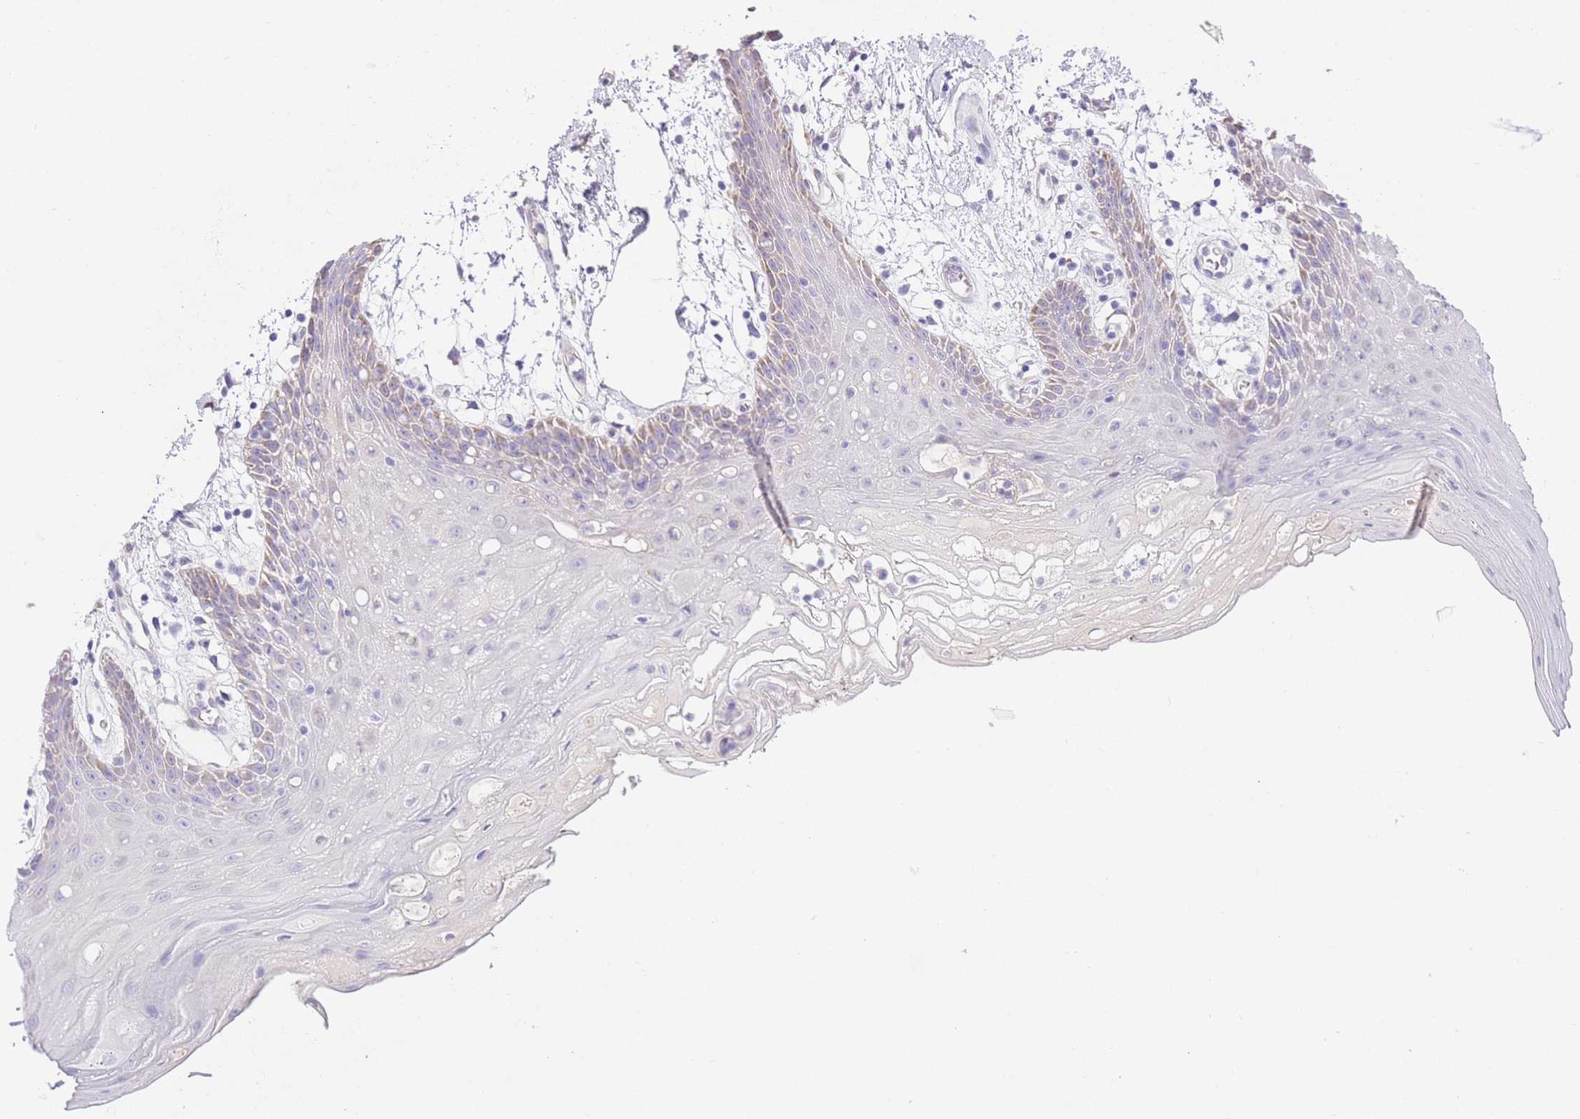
{"staining": {"intensity": "negative", "quantity": "none", "location": "none"}, "tissue": "oral mucosa", "cell_type": "Squamous epithelial cells", "image_type": "normal", "snomed": [{"axis": "morphology", "description": "Normal tissue, NOS"}, {"axis": "topography", "description": "Oral tissue"}, {"axis": "topography", "description": "Tounge, NOS"}], "caption": "Human oral mucosa stained for a protein using IHC displays no staining in squamous epithelial cells.", "gene": "PGM1", "patient": {"sex": "female", "age": 59}}